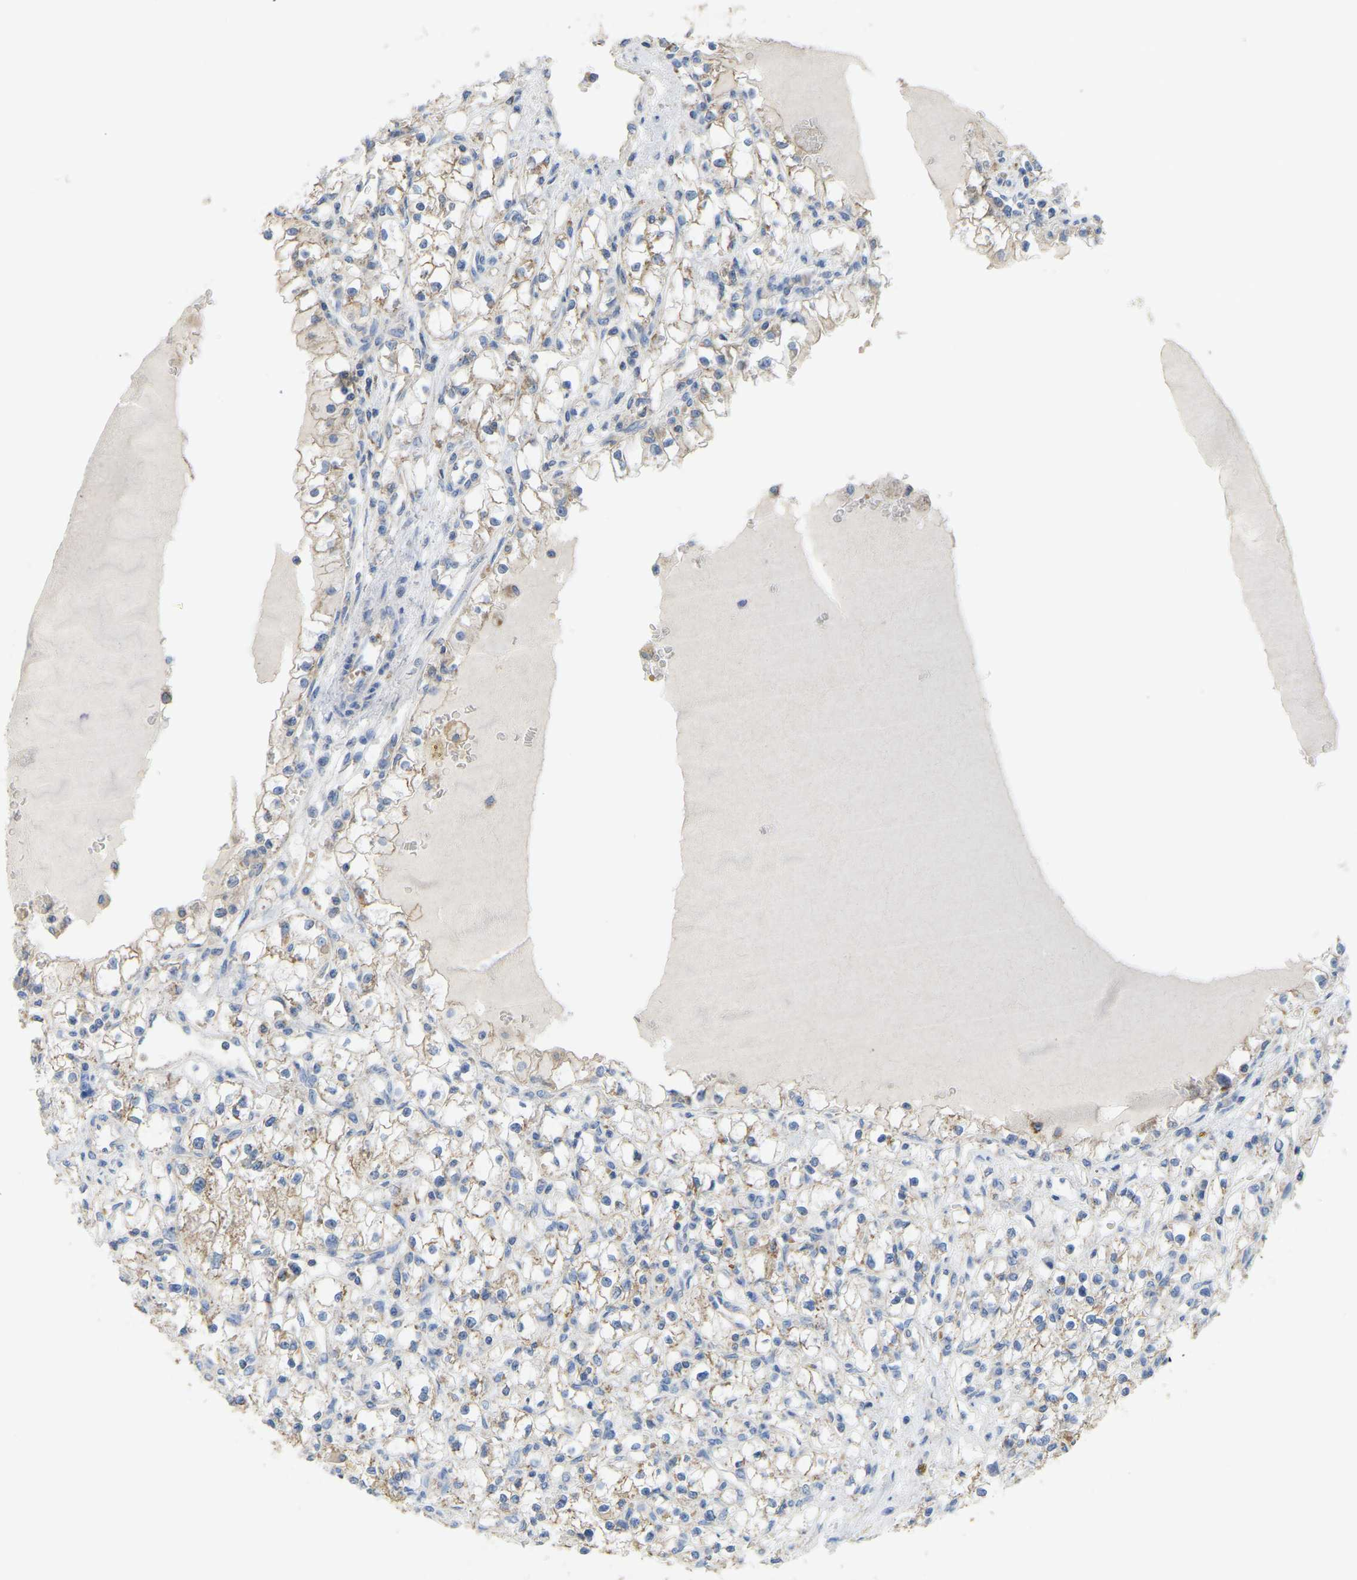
{"staining": {"intensity": "weak", "quantity": ">75%", "location": "cytoplasmic/membranous"}, "tissue": "renal cancer", "cell_type": "Tumor cells", "image_type": "cancer", "snomed": [{"axis": "morphology", "description": "Adenocarcinoma, NOS"}, {"axis": "topography", "description": "Kidney"}], "caption": "IHC staining of renal adenocarcinoma, which reveals low levels of weak cytoplasmic/membranous expression in about >75% of tumor cells indicating weak cytoplasmic/membranous protein expression. The staining was performed using DAB (brown) for protein detection and nuclei were counterstained in hematoxylin (blue).", "gene": "SERPINB5", "patient": {"sex": "male", "age": 56}}